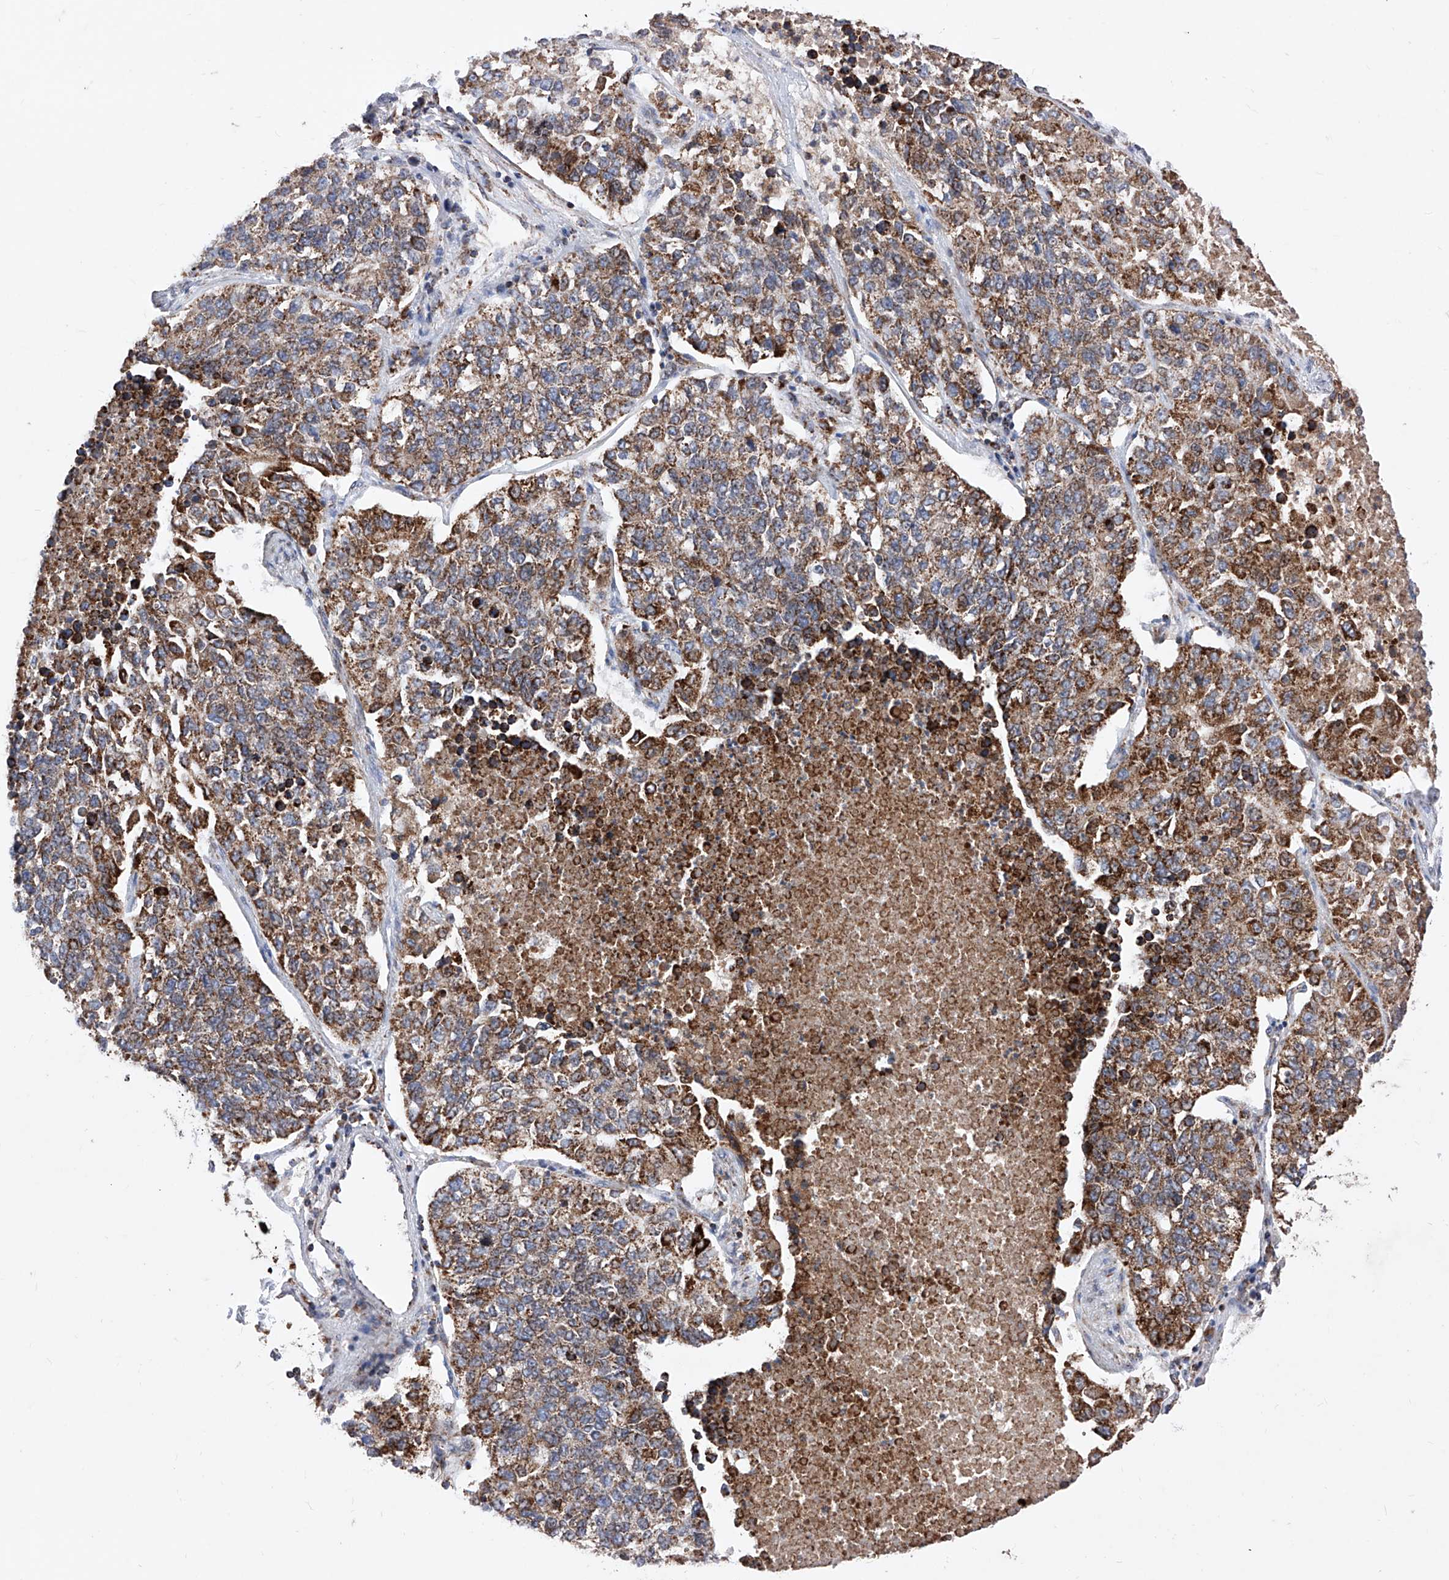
{"staining": {"intensity": "strong", "quantity": ">75%", "location": "cytoplasmic/membranous"}, "tissue": "lung cancer", "cell_type": "Tumor cells", "image_type": "cancer", "snomed": [{"axis": "morphology", "description": "Adenocarcinoma, NOS"}, {"axis": "topography", "description": "Lung"}], "caption": "IHC staining of lung adenocarcinoma, which demonstrates high levels of strong cytoplasmic/membranous staining in approximately >75% of tumor cells indicating strong cytoplasmic/membranous protein positivity. The staining was performed using DAB (3,3'-diaminobenzidine) (brown) for protein detection and nuclei were counterstained in hematoxylin (blue).", "gene": "SEMA6A", "patient": {"sex": "male", "age": 49}}